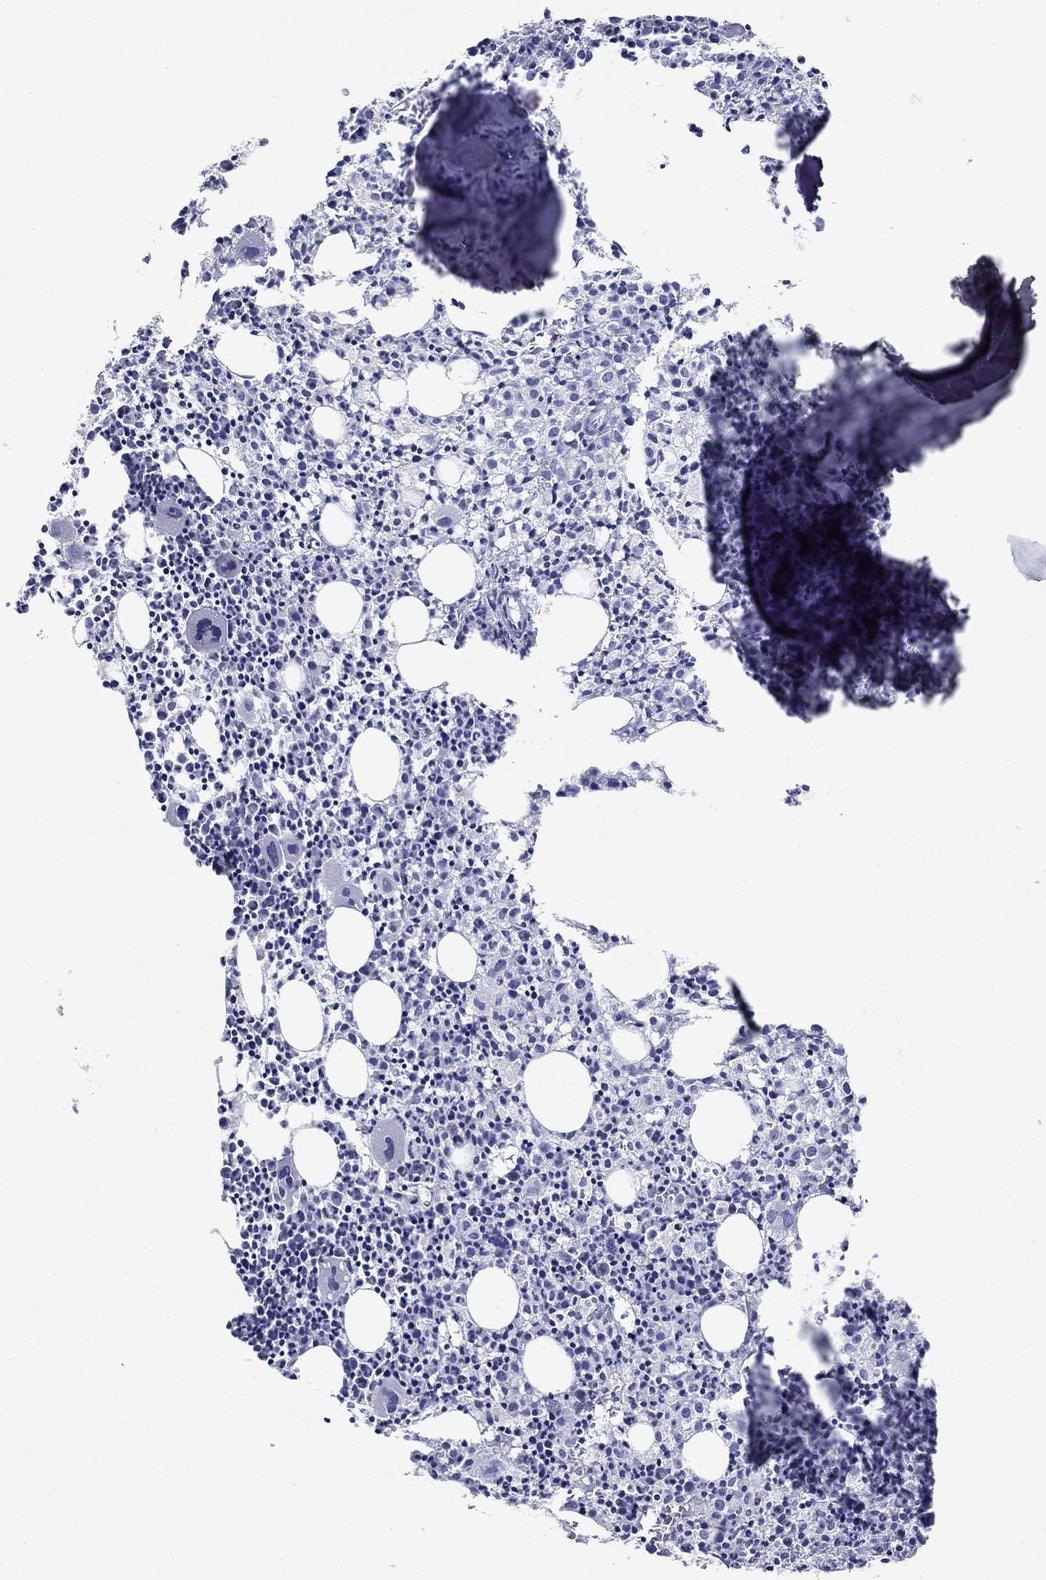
{"staining": {"intensity": "negative", "quantity": "none", "location": "none"}, "tissue": "bone marrow", "cell_type": "Hematopoietic cells", "image_type": "normal", "snomed": [{"axis": "morphology", "description": "Normal tissue, NOS"}, {"axis": "morphology", "description": "Inflammation, NOS"}, {"axis": "topography", "description": "Bone marrow"}], "caption": "The immunohistochemistry (IHC) photomicrograph has no significant staining in hematopoietic cells of bone marrow.", "gene": "UPB1", "patient": {"sex": "male", "age": 3}}